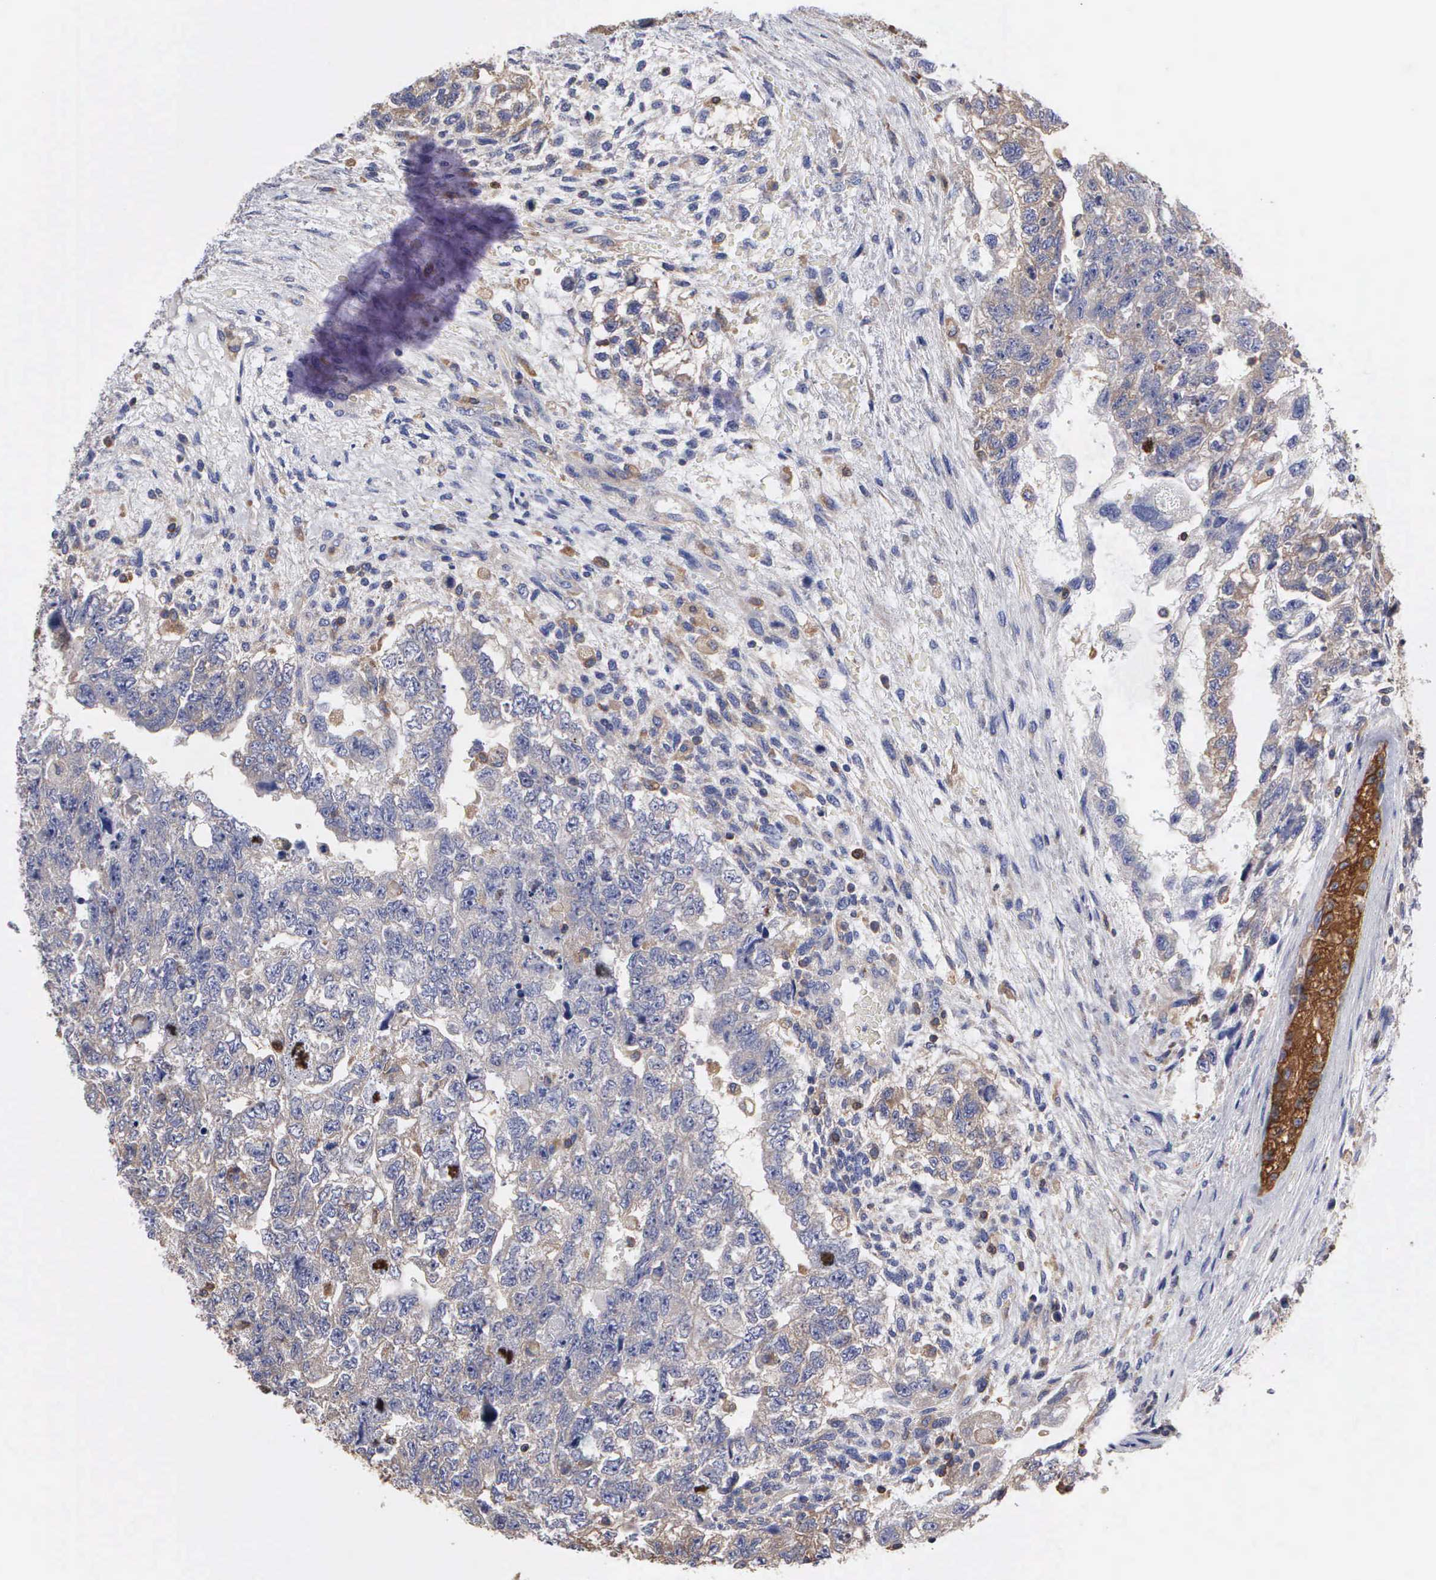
{"staining": {"intensity": "weak", "quantity": "<25%", "location": "cytoplasmic/membranous"}, "tissue": "testis cancer", "cell_type": "Tumor cells", "image_type": "cancer", "snomed": [{"axis": "morphology", "description": "Carcinoma, Embryonal, NOS"}, {"axis": "topography", "description": "Testis"}], "caption": "Immunohistochemistry (IHC) image of neoplastic tissue: human embryonal carcinoma (testis) stained with DAB shows no significant protein positivity in tumor cells. (DAB immunohistochemistry, high magnification).", "gene": "G6PD", "patient": {"sex": "male", "age": 36}}